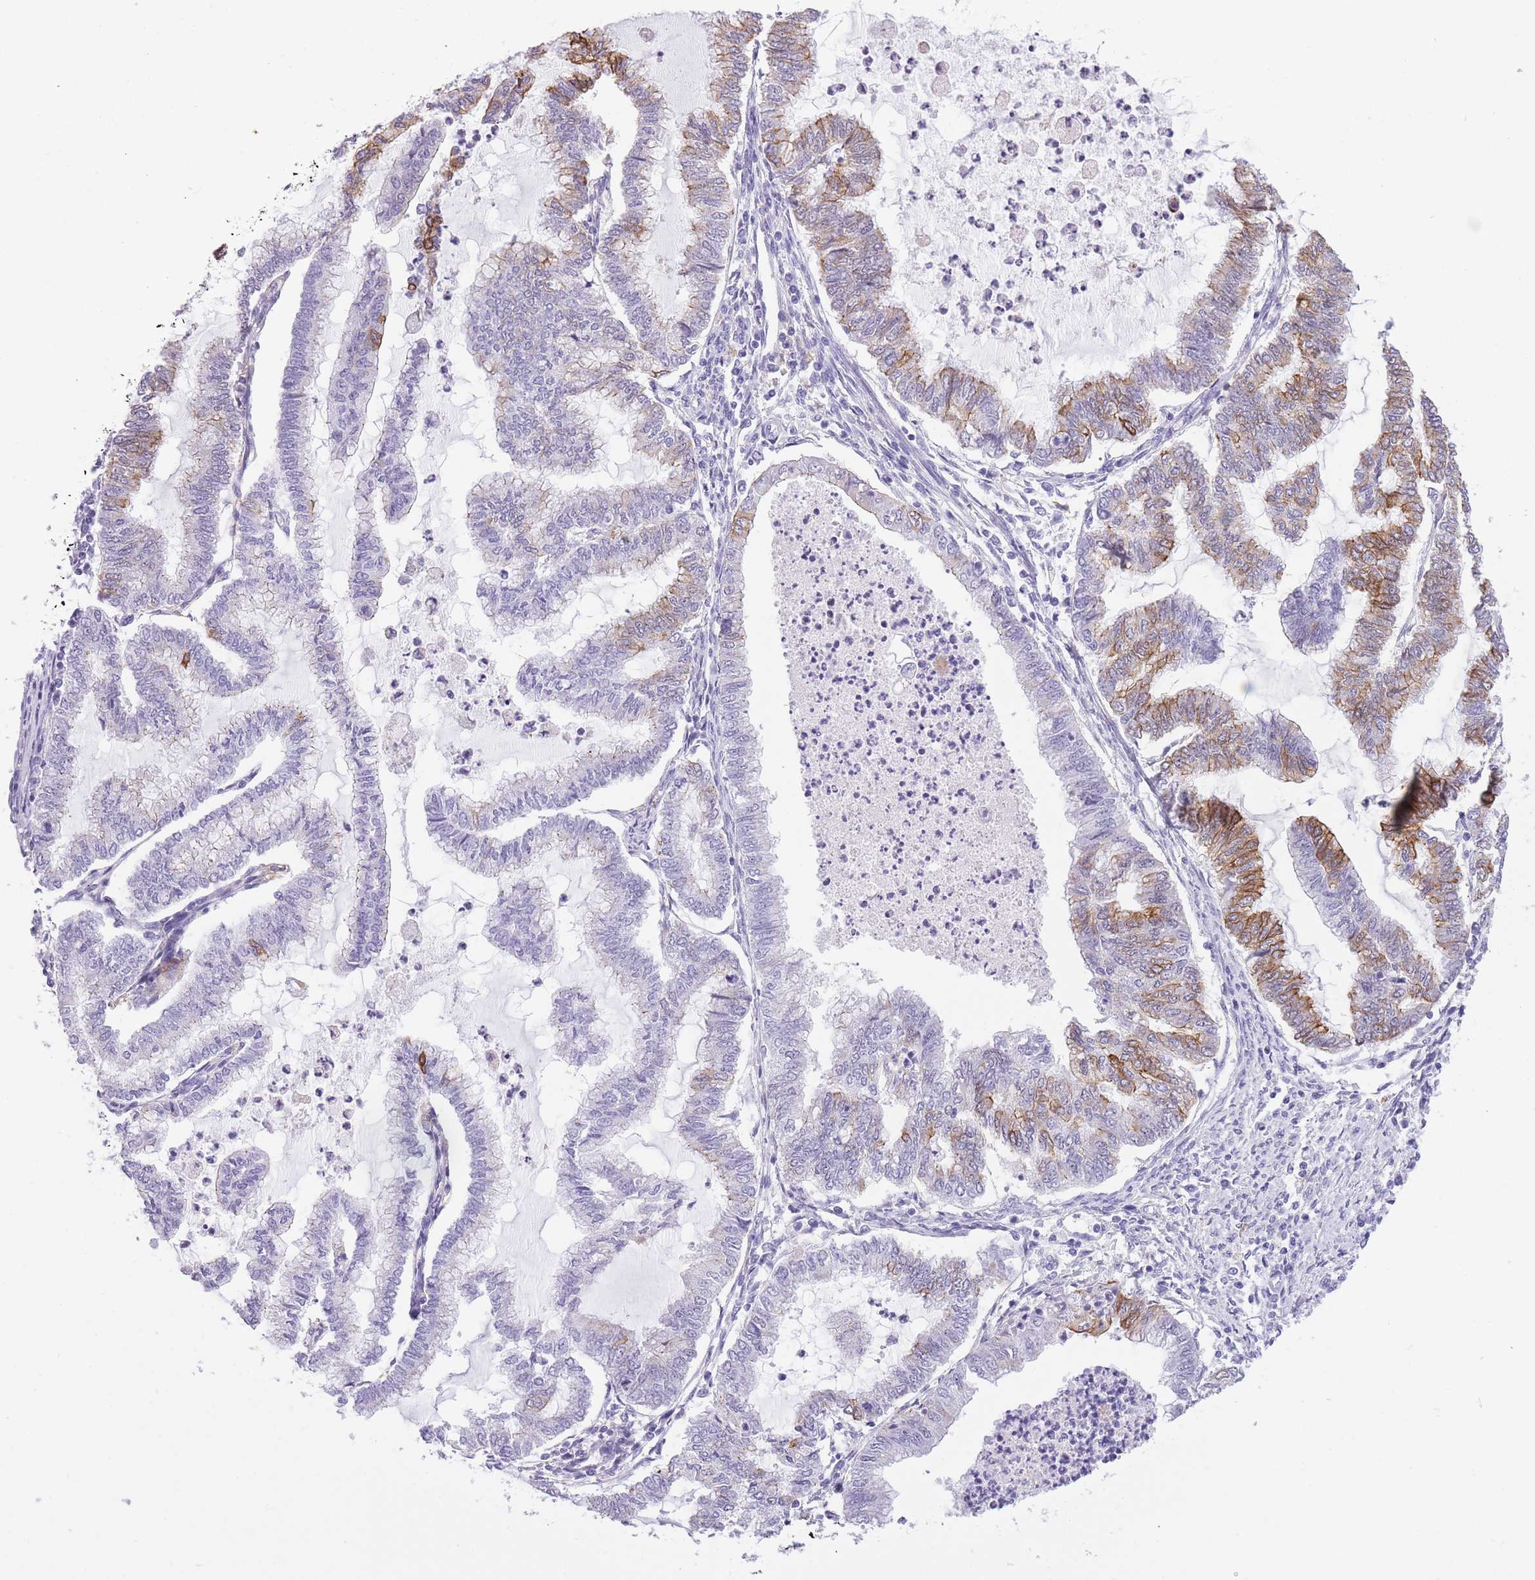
{"staining": {"intensity": "strong", "quantity": "<25%", "location": "cytoplasmic/membranous"}, "tissue": "endometrial cancer", "cell_type": "Tumor cells", "image_type": "cancer", "snomed": [{"axis": "morphology", "description": "Adenocarcinoma, NOS"}, {"axis": "topography", "description": "Endometrium"}], "caption": "Protein expression analysis of endometrial cancer (adenocarcinoma) reveals strong cytoplasmic/membranous positivity in about <25% of tumor cells.", "gene": "RADX", "patient": {"sex": "female", "age": 79}}